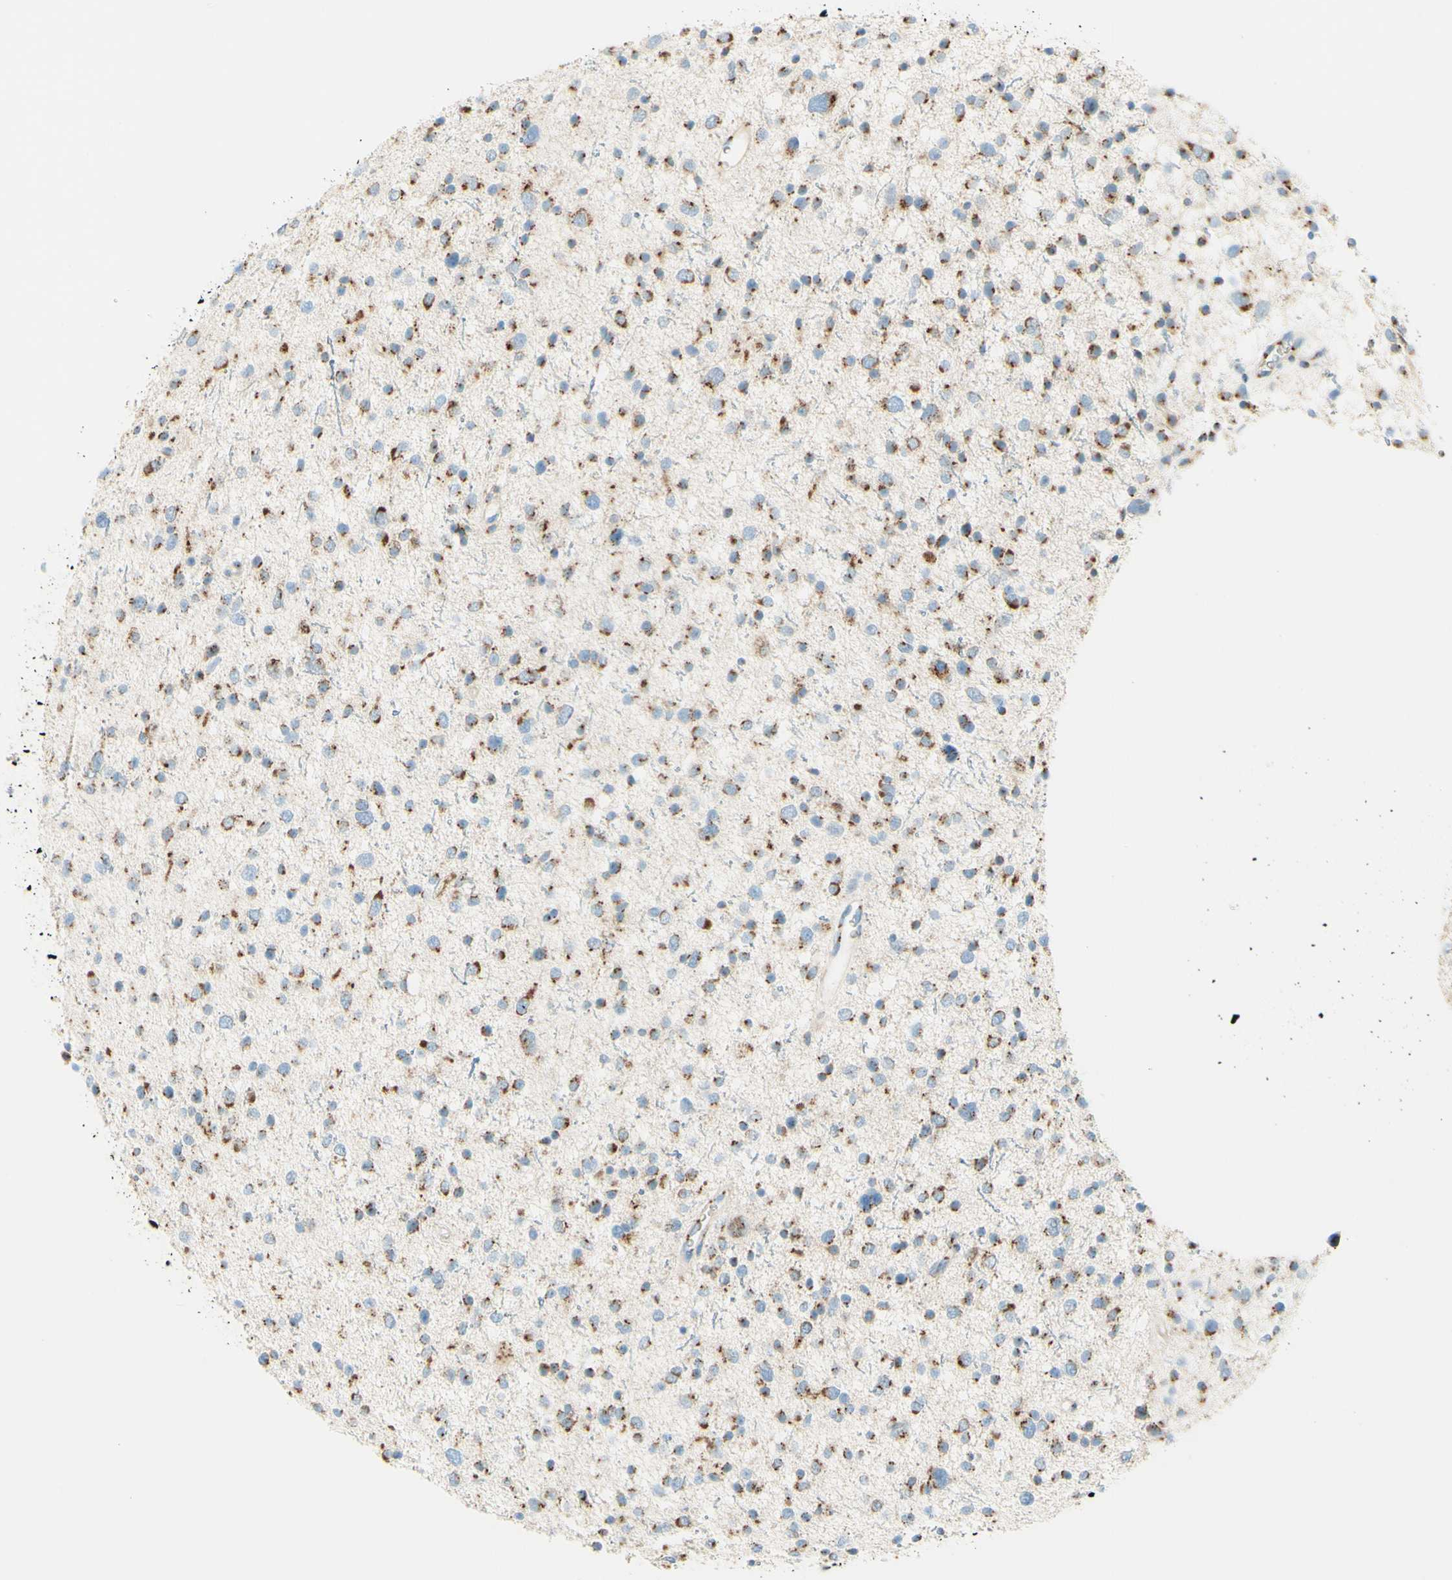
{"staining": {"intensity": "strong", "quantity": "25%-75%", "location": "cytoplasmic/membranous"}, "tissue": "glioma", "cell_type": "Tumor cells", "image_type": "cancer", "snomed": [{"axis": "morphology", "description": "Glioma, malignant, Low grade"}, {"axis": "topography", "description": "Brain"}], "caption": "DAB immunohistochemical staining of human glioma shows strong cytoplasmic/membranous protein staining in about 25%-75% of tumor cells. Ihc stains the protein in brown and the nuclei are stained blue.", "gene": "GOLGB1", "patient": {"sex": "female", "age": 37}}